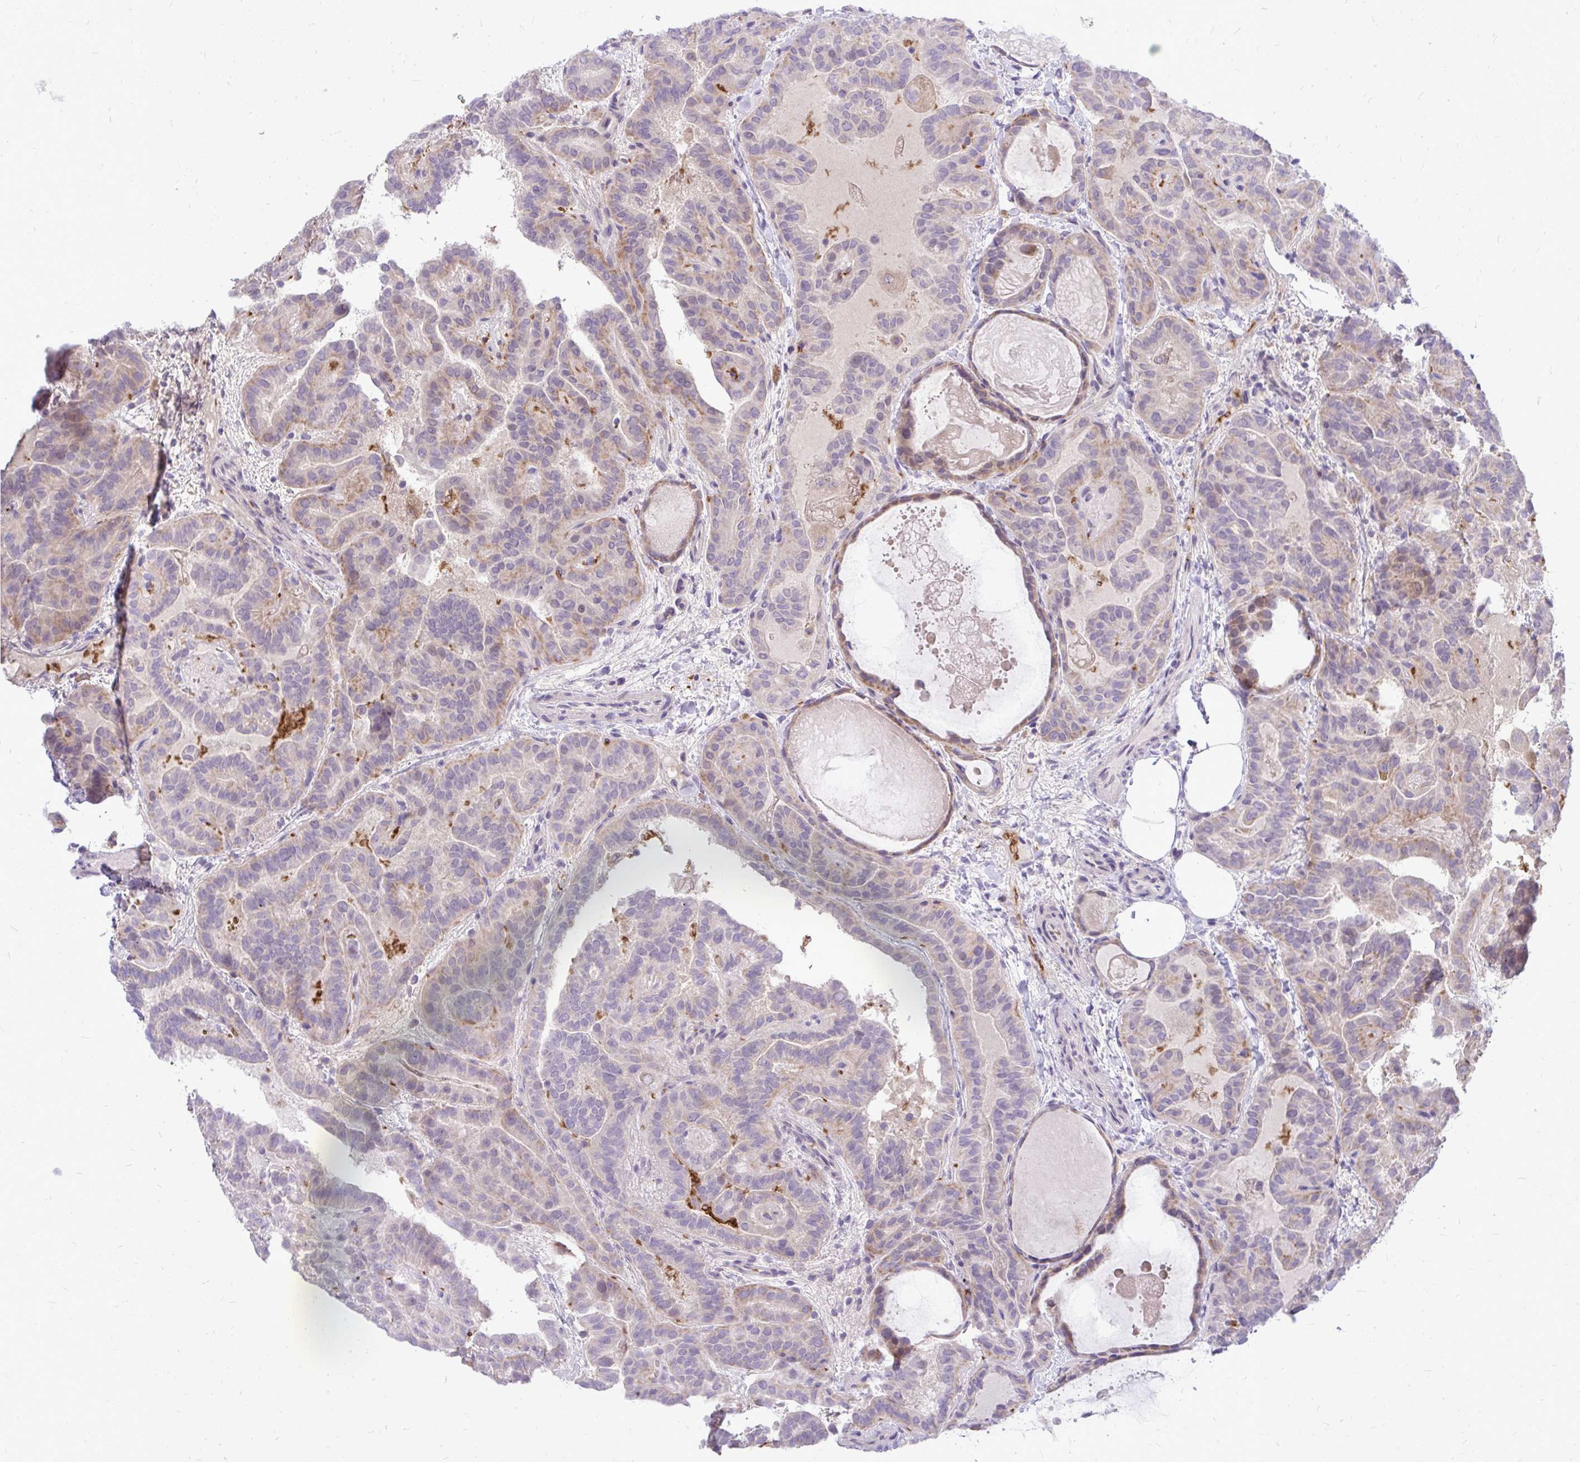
{"staining": {"intensity": "weak", "quantity": "25%-75%", "location": "cytoplasmic/membranous"}, "tissue": "thyroid cancer", "cell_type": "Tumor cells", "image_type": "cancer", "snomed": [{"axis": "morphology", "description": "Papillary adenocarcinoma, NOS"}, {"axis": "topography", "description": "Thyroid gland"}], "caption": "An IHC image of neoplastic tissue is shown. Protein staining in brown shows weak cytoplasmic/membranous positivity in thyroid cancer within tumor cells.", "gene": "ZSCAN25", "patient": {"sex": "female", "age": 46}}